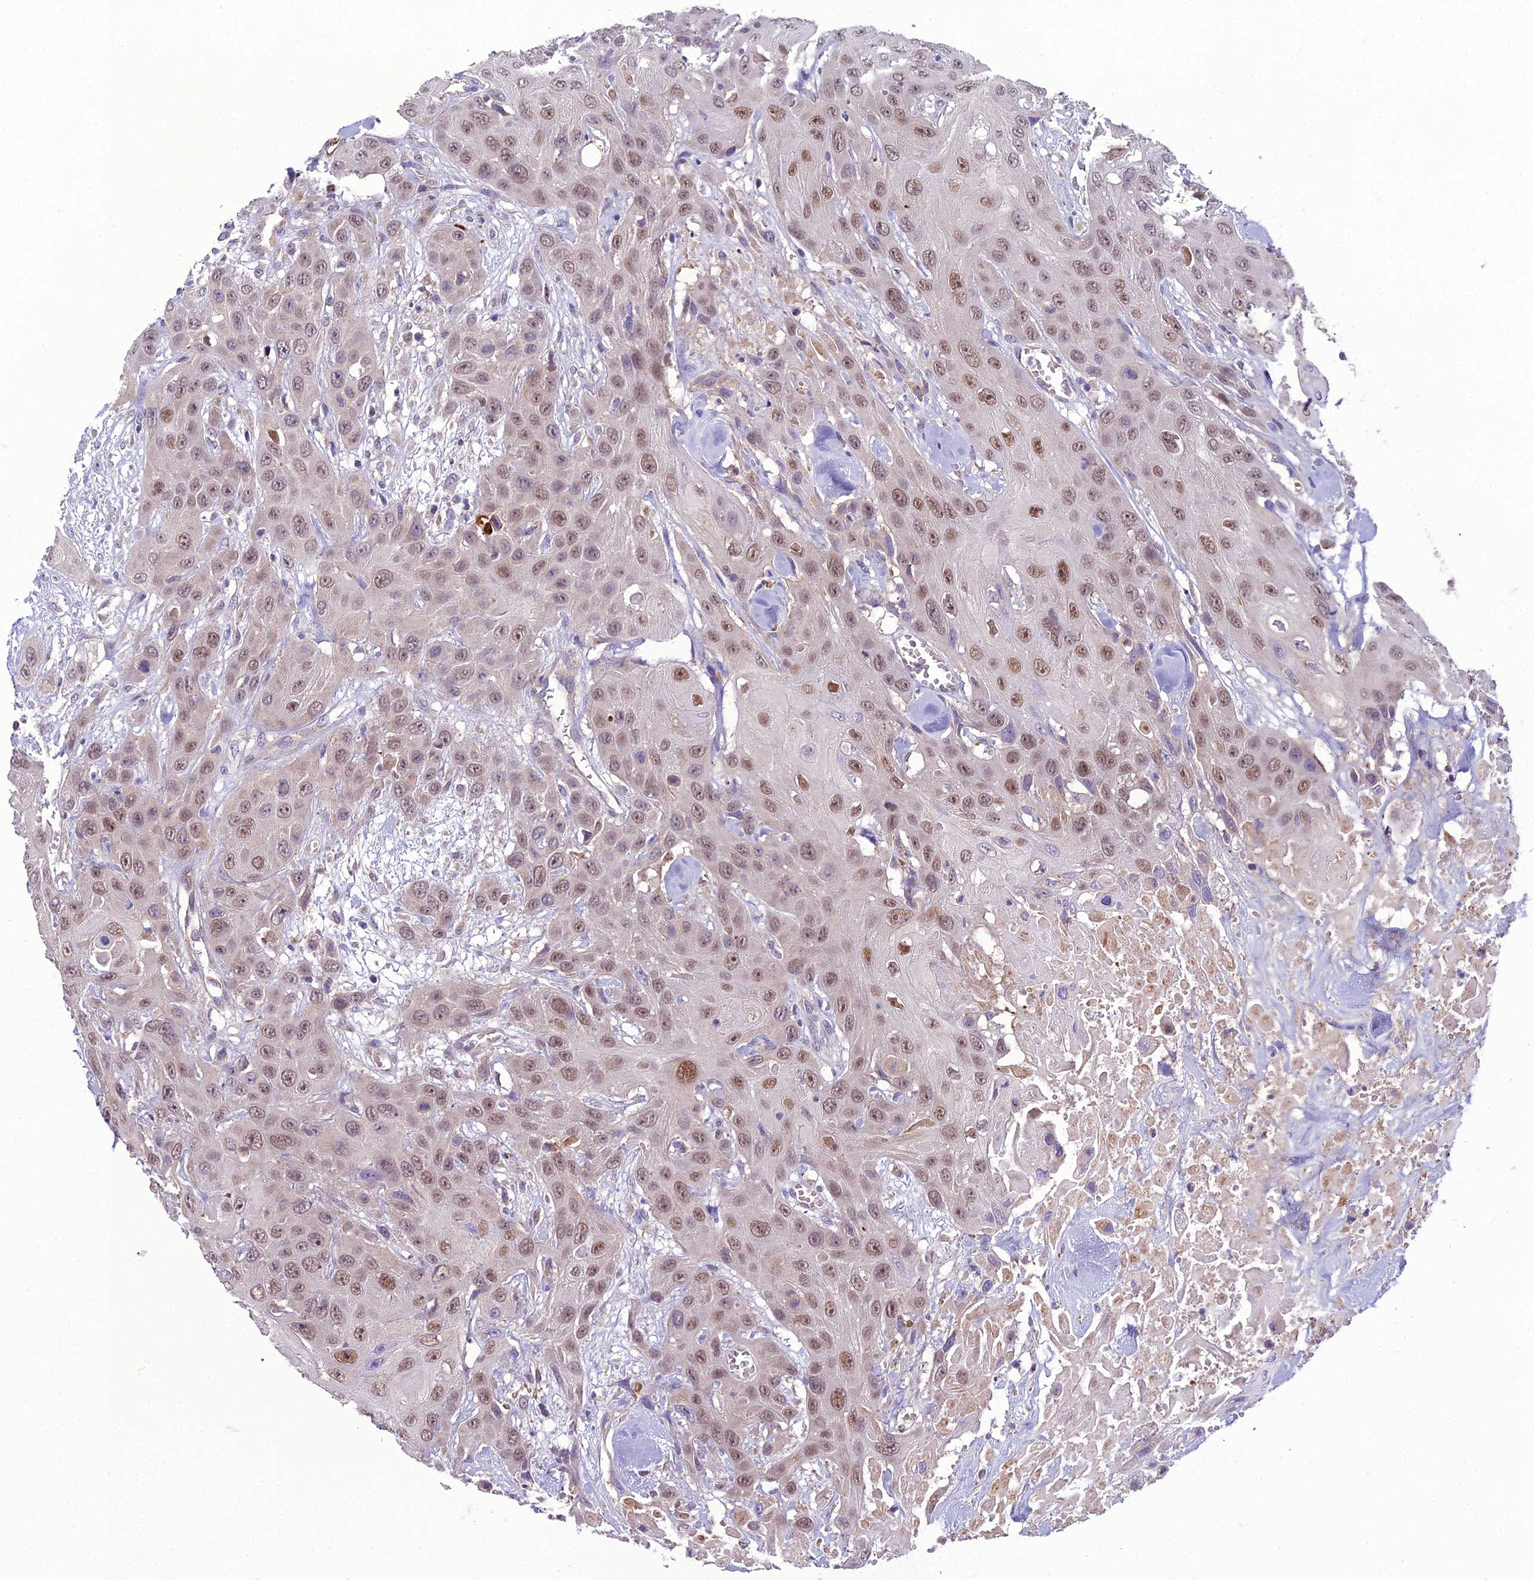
{"staining": {"intensity": "moderate", "quantity": ">75%", "location": "nuclear"}, "tissue": "head and neck cancer", "cell_type": "Tumor cells", "image_type": "cancer", "snomed": [{"axis": "morphology", "description": "Squamous cell carcinoma, NOS"}, {"axis": "topography", "description": "Head-Neck"}], "caption": "Head and neck cancer (squamous cell carcinoma) stained with DAB immunohistochemistry demonstrates medium levels of moderate nuclear staining in approximately >75% of tumor cells.", "gene": "DUS2", "patient": {"sex": "male", "age": 81}}